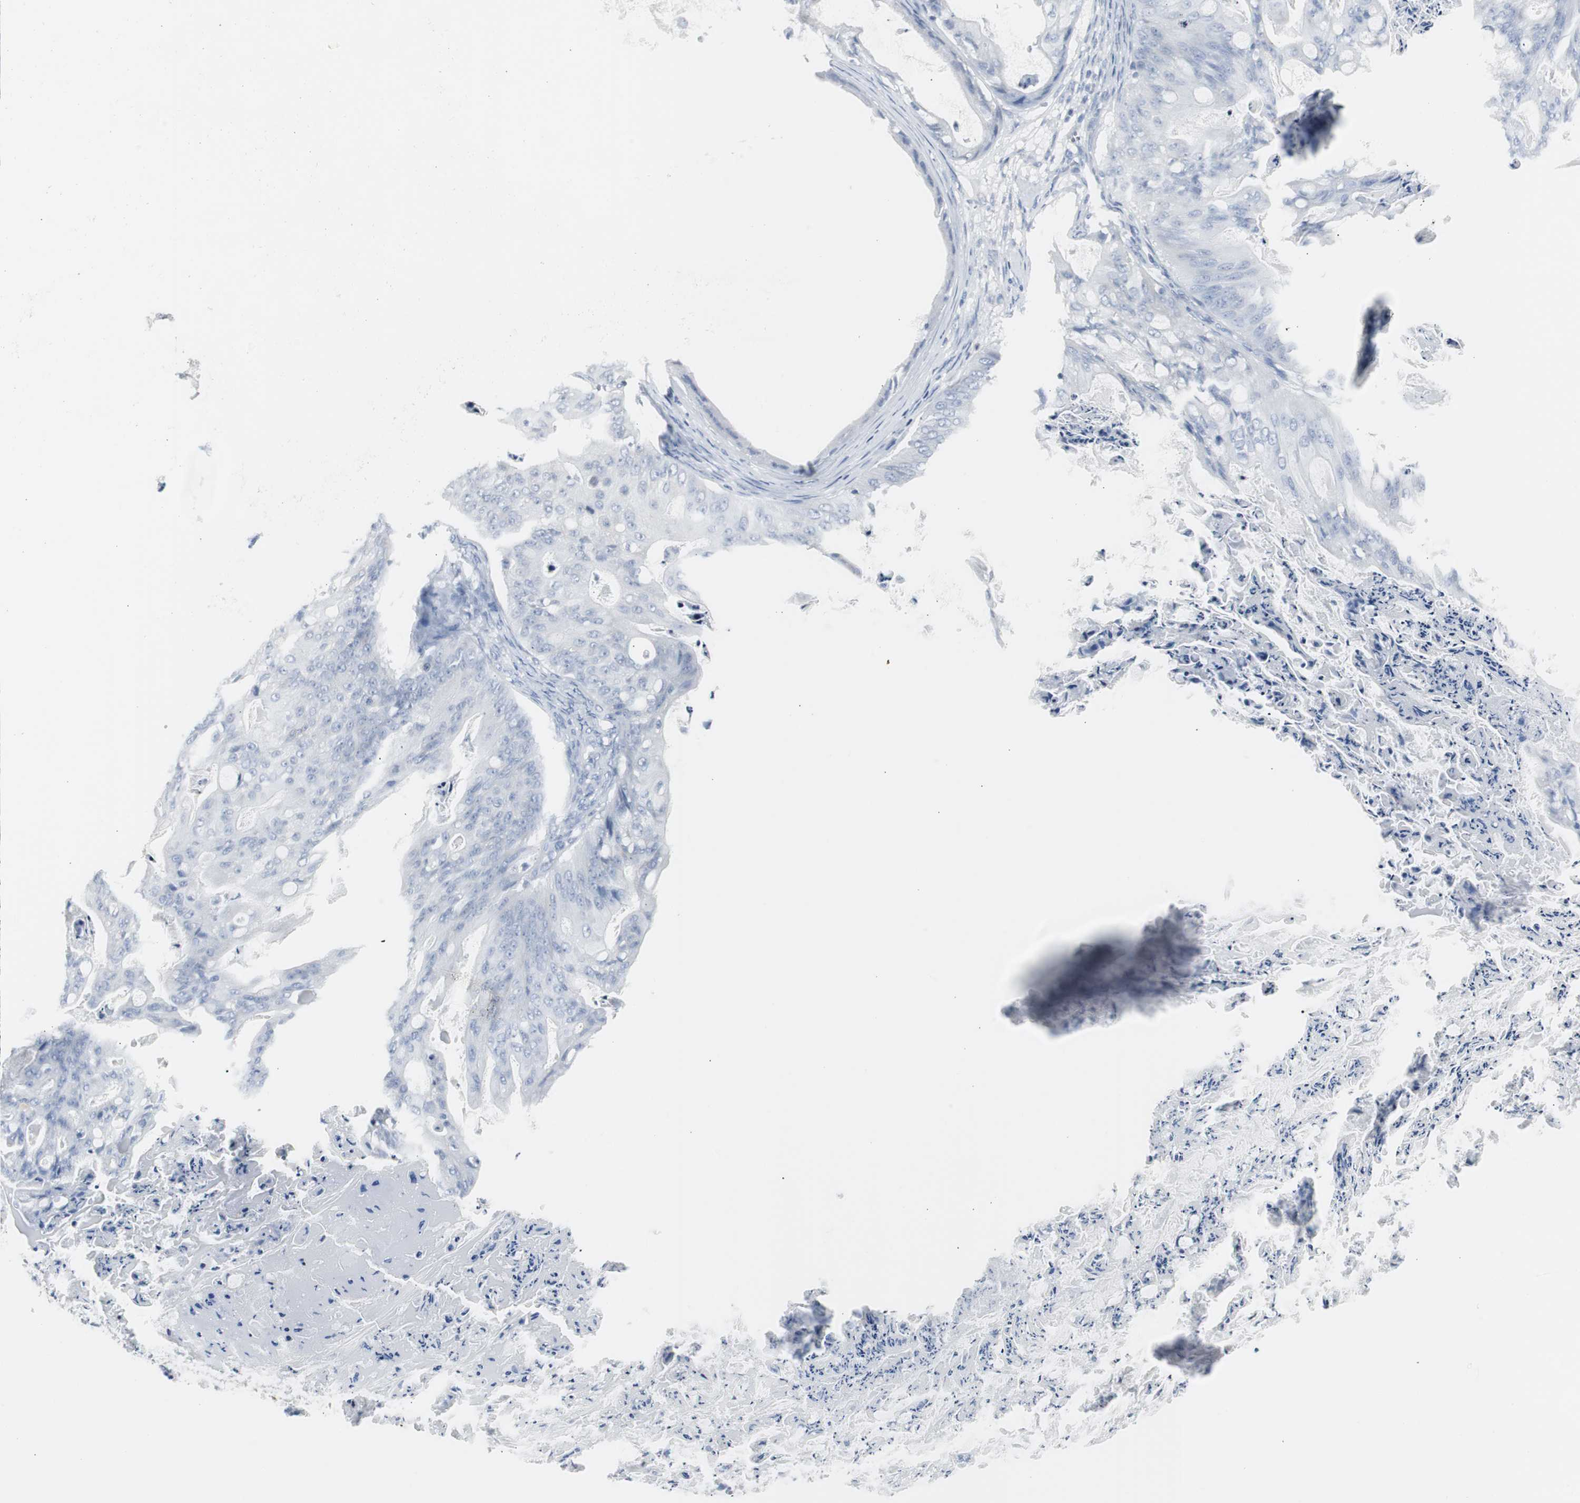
{"staining": {"intensity": "negative", "quantity": "none", "location": "none"}, "tissue": "ovarian cancer", "cell_type": "Tumor cells", "image_type": "cancer", "snomed": [{"axis": "morphology", "description": "Cystadenocarcinoma, mucinous, NOS"}, {"axis": "topography", "description": "Ovary"}], "caption": "High power microscopy image of an IHC image of ovarian cancer (mucinous cystadenocarcinoma), revealing no significant positivity in tumor cells.", "gene": "S100A7", "patient": {"sex": "female", "age": 36}}